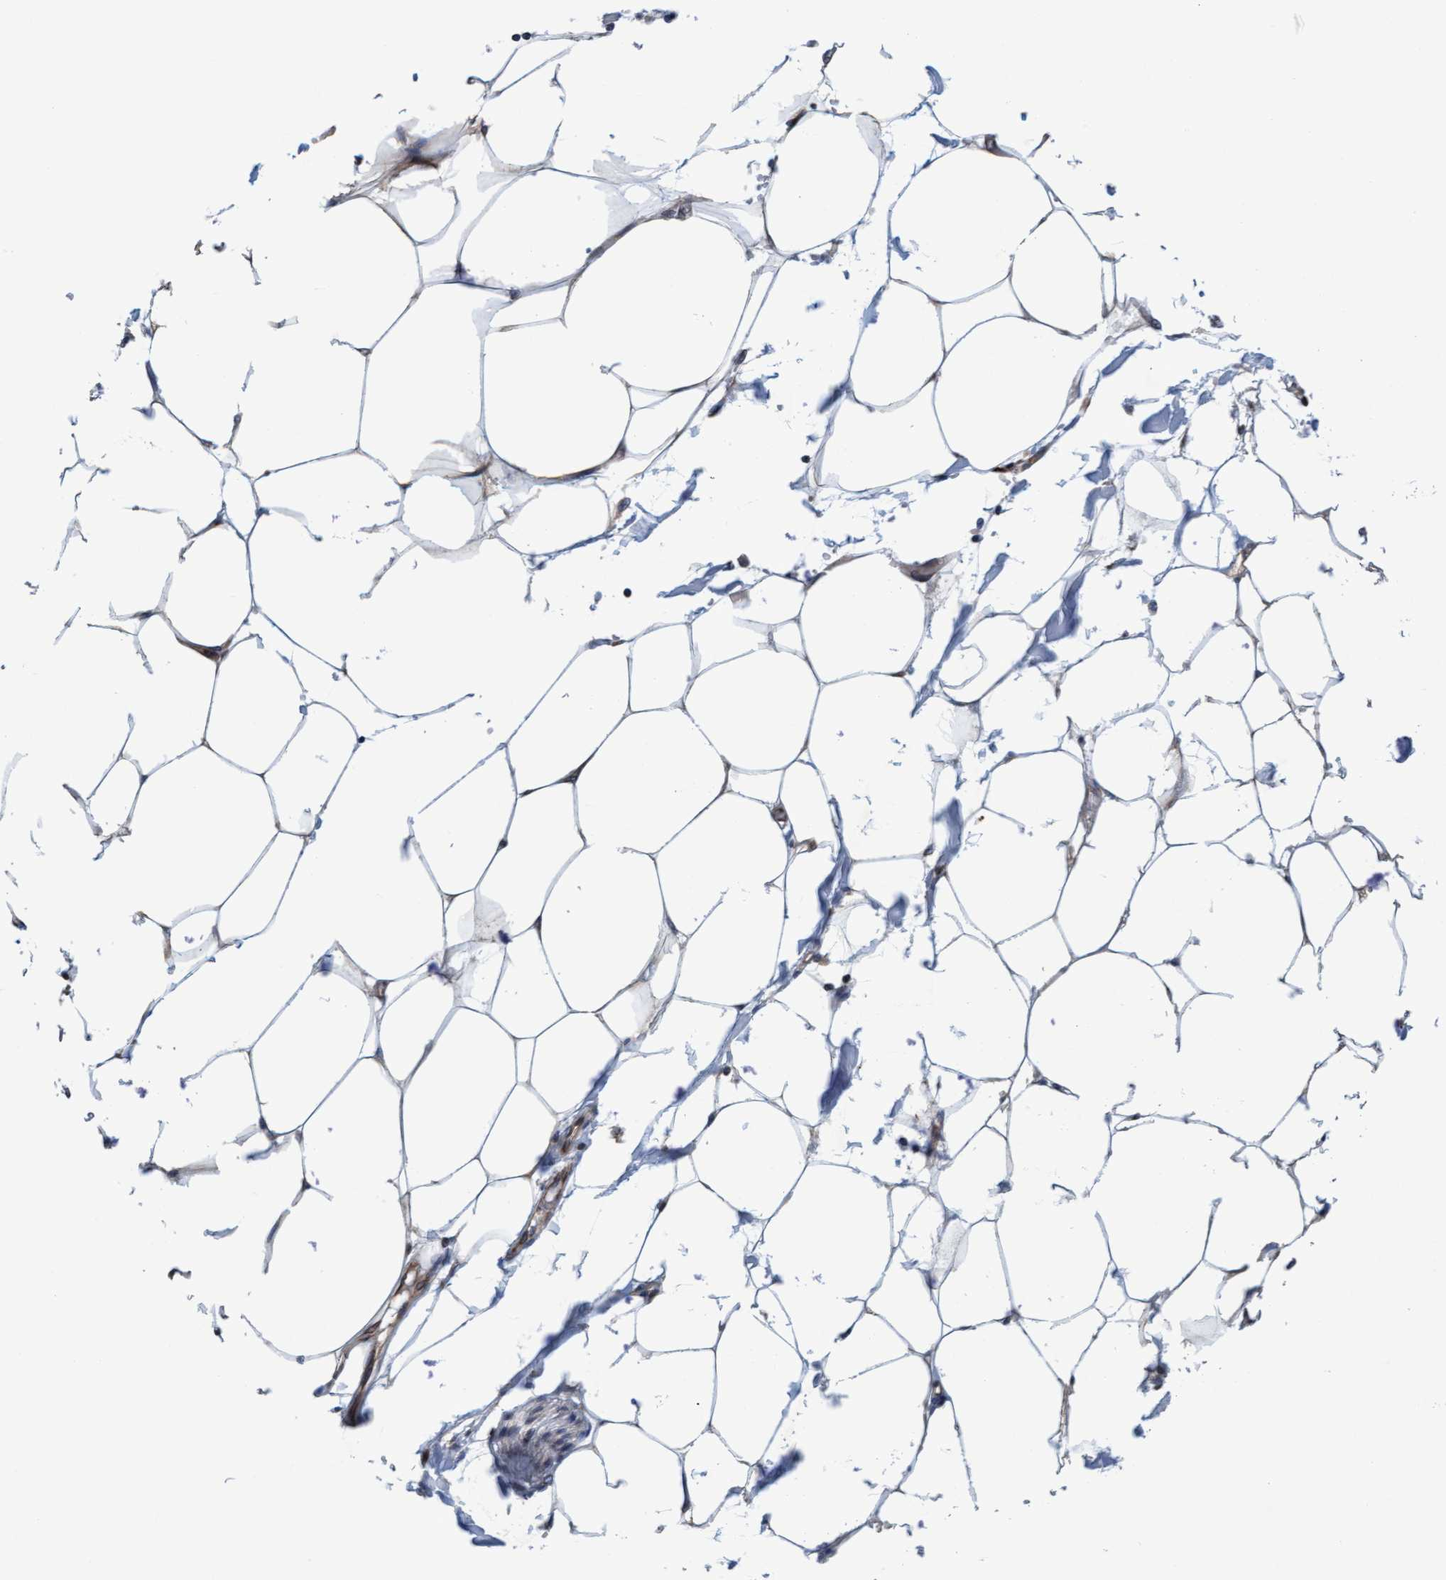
{"staining": {"intensity": "moderate", "quantity": ">75%", "location": "cytoplasmic/membranous"}, "tissue": "adipose tissue", "cell_type": "Adipocytes", "image_type": "normal", "snomed": [{"axis": "morphology", "description": "Normal tissue, NOS"}, {"axis": "morphology", "description": "Adenocarcinoma, NOS"}, {"axis": "topography", "description": "Colon"}, {"axis": "topography", "description": "Peripheral nerve tissue"}], "caption": "Human adipose tissue stained for a protein (brown) reveals moderate cytoplasmic/membranous positive staining in approximately >75% of adipocytes.", "gene": "SLC28A3", "patient": {"sex": "male", "age": 14}}